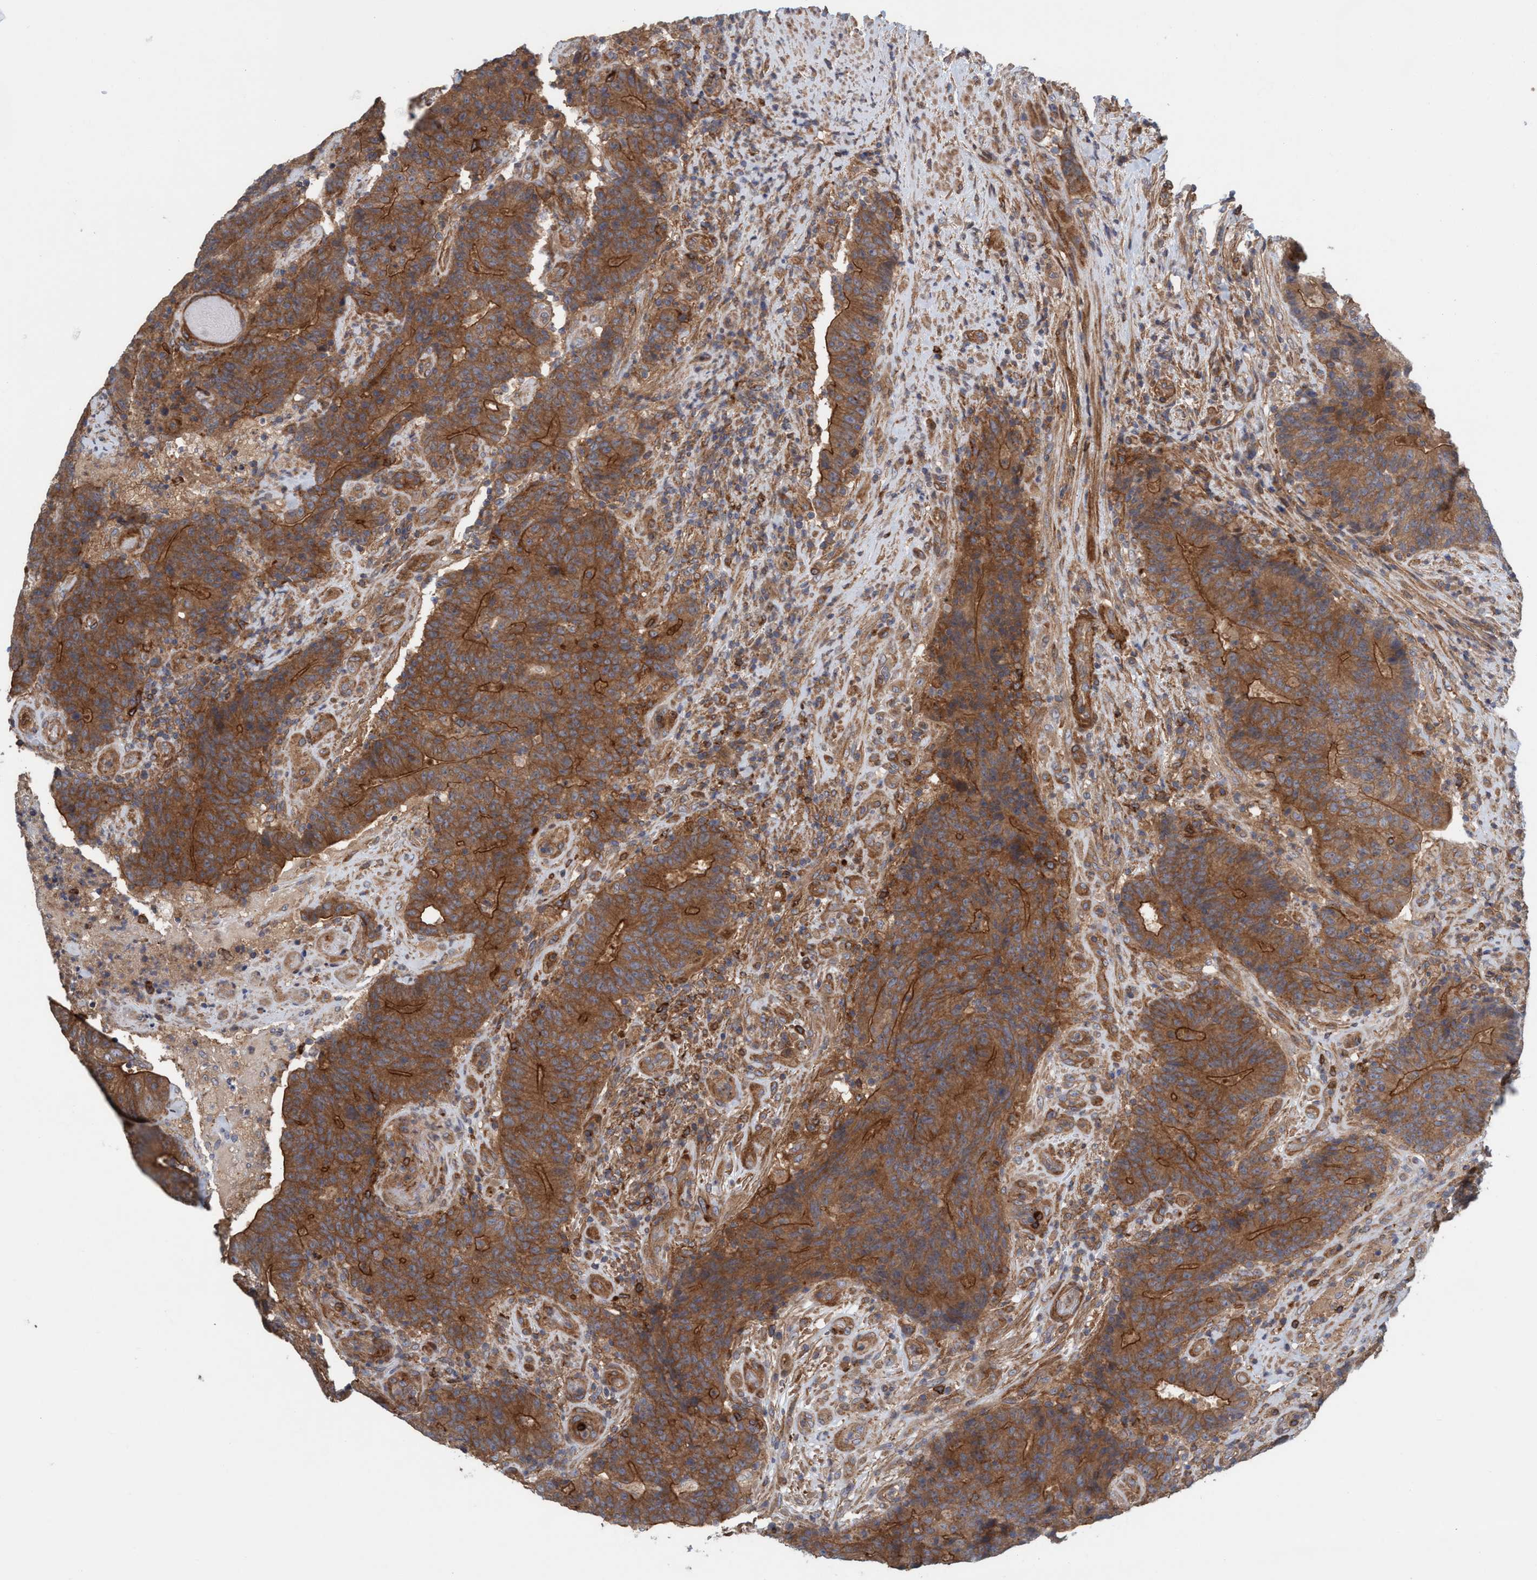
{"staining": {"intensity": "strong", "quantity": ">75%", "location": "cytoplasmic/membranous"}, "tissue": "colorectal cancer", "cell_type": "Tumor cells", "image_type": "cancer", "snomed": [{"axis": "morphology", "description": "Normal tissue, NOS"}, {"axis": "morphology", "description": "Adenocarcinoma, NOS"}, {"axis": "topography", "description": "Colon"}], "caption": "This is an image of immunohistochemistry (IHC) staining of colorectal cancer (adenocarcinoma), which shows strong staining in the cytoplasmic/membranous of tumor cells.", "gene": "SPECC1", "patient": {"sex": "female", "age": 75}}